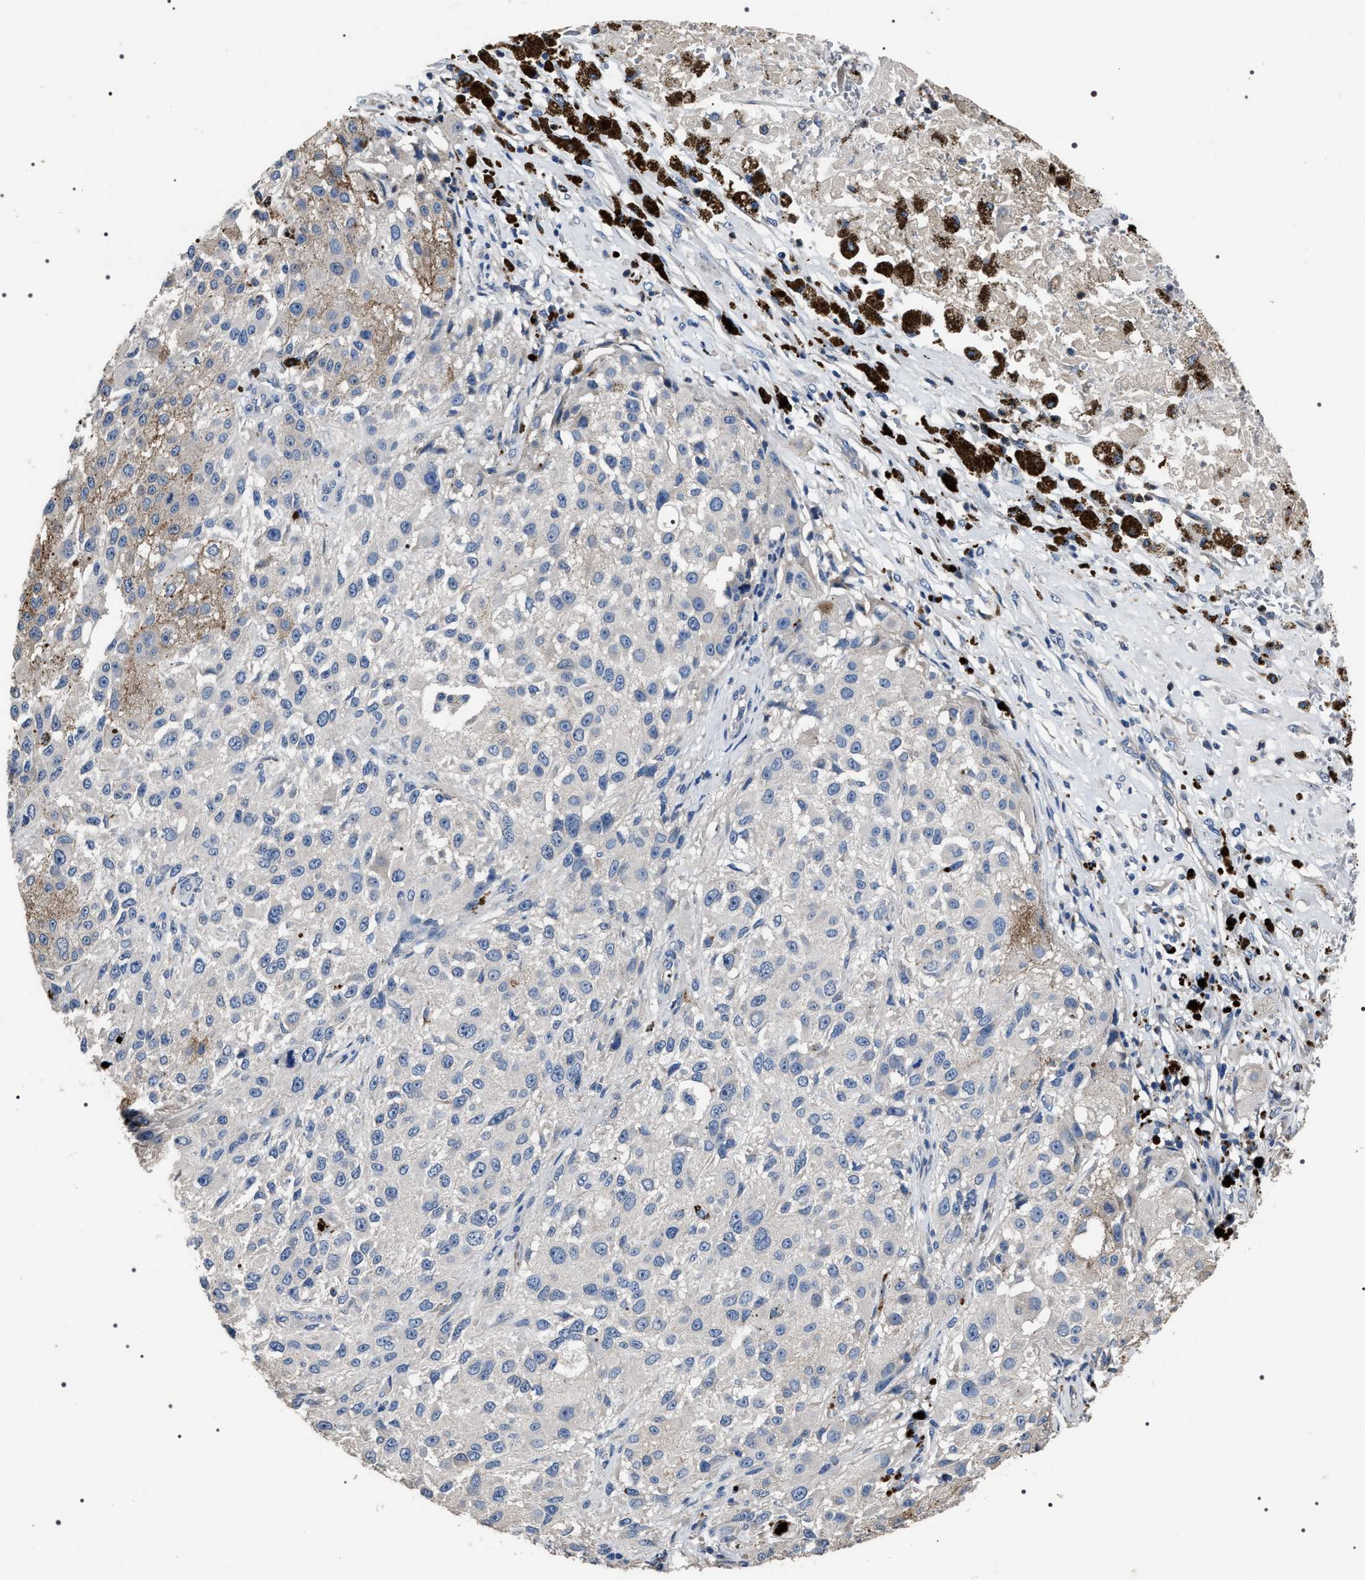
{"staining": {"intensity": "negative", "quantity": "none", "location": "none"}, "tissue": "melanoma", "cell_type": "Tumor cells", "image_type": "cancer", "snomed": [{"axis": "morphology", "description": "Necrosis, NOS"}, {"axis": "morphology", "description": "Malignant melanoma, NOS"}, {"axis": "topography", "description": "Skin"}], "caption": "IHC histopathology image of human melanoma stained for a protein (brown), which shows no staining in tumor cells. The staining was performed using DAB (3,3'-diaminobenzidine) to visualize the protein expression in brown, while the nuclei were stained in blue with hematoxylin (Magnification: 20x).", "gene": "TRIM54", "patient": {"sex": "female", "age": 87}}